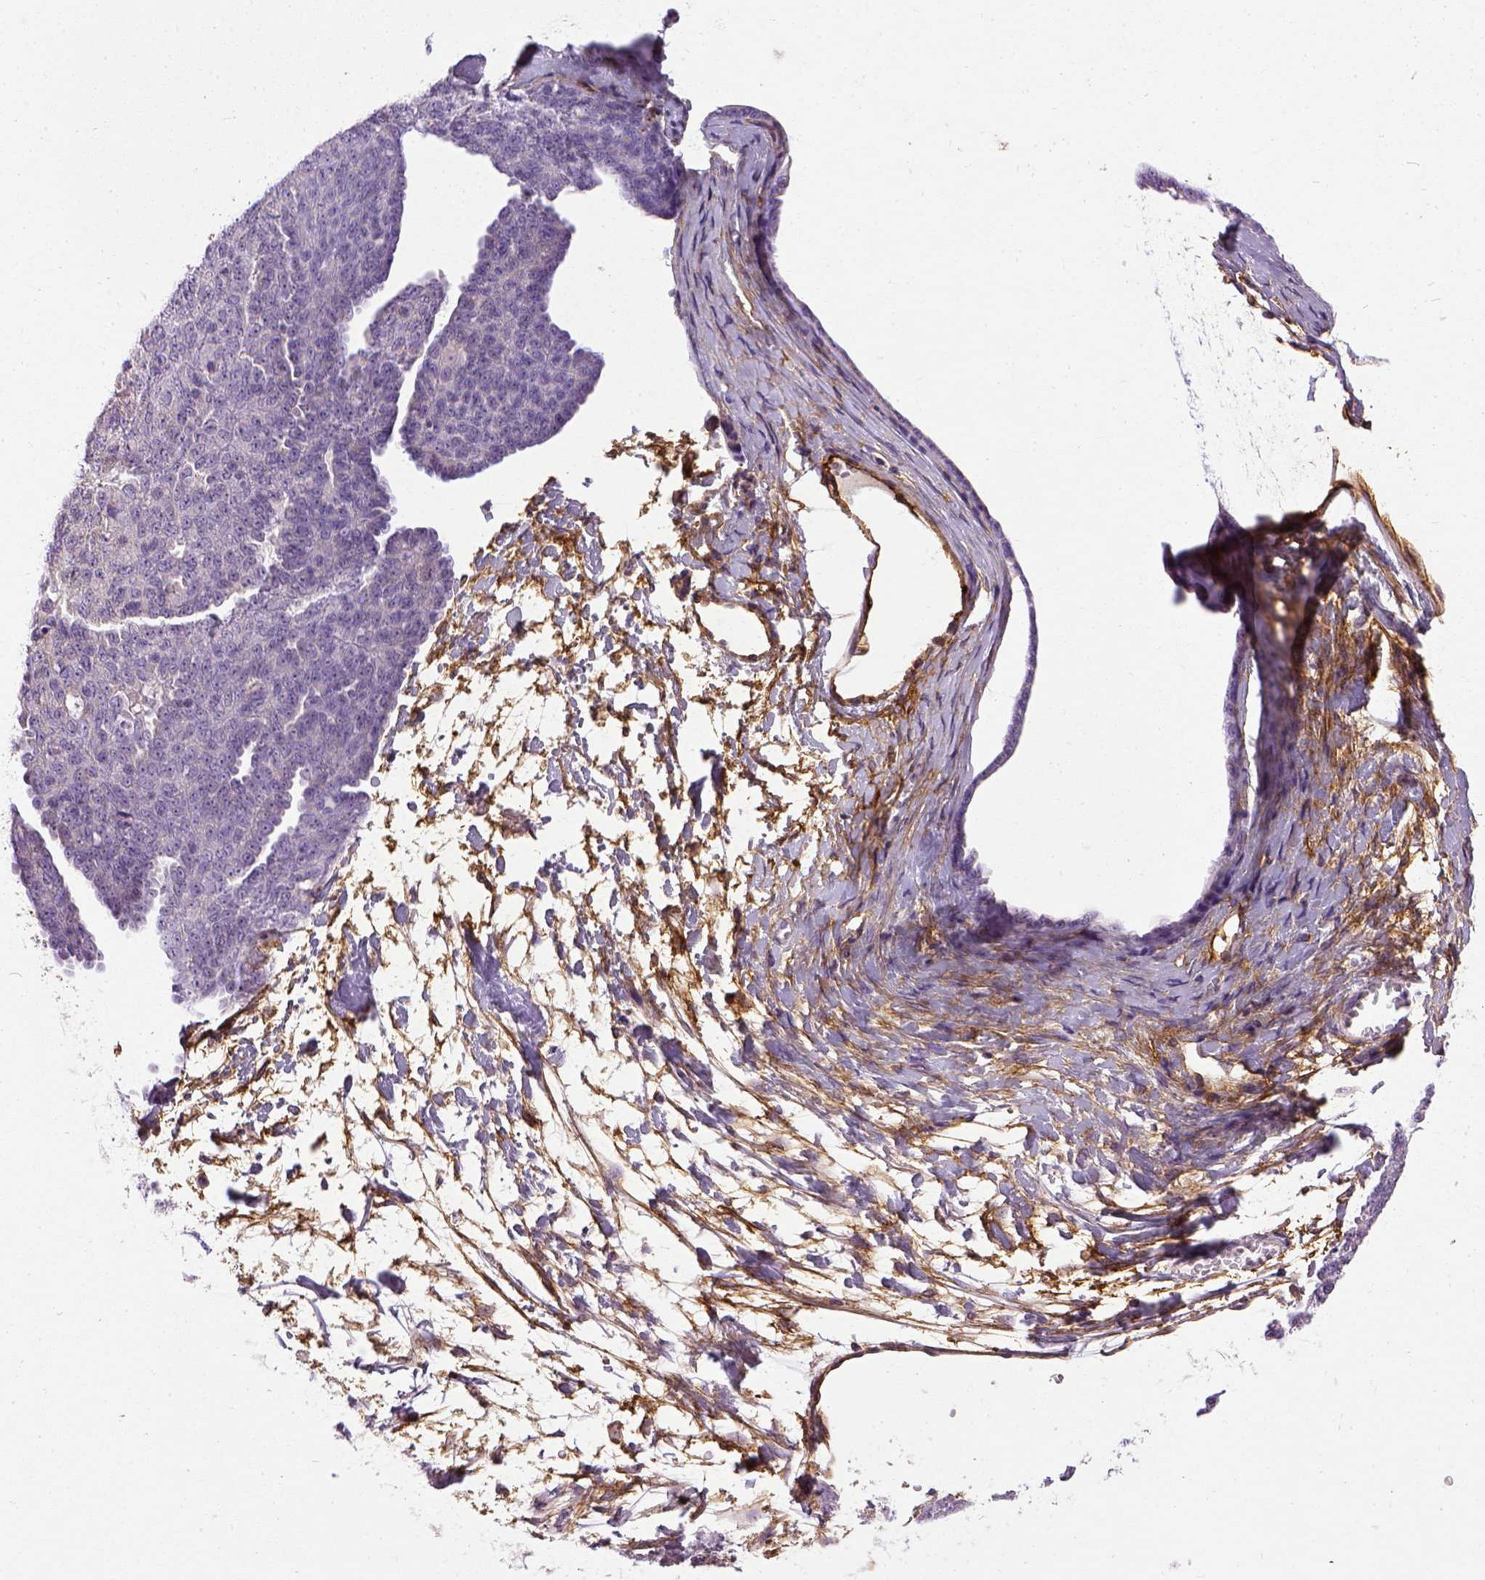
{"staining": {"intensity": "negative", "quantity": "none", "location": "none"}, "tissue": "ovarian cancer", "cell_type": "Tumor cells", "image_type": "cancer", "snomed": [{"axis": "morphology", "description": "Cystadenocarcinoma, serous, NOS"}, {"axis": "topography", "description": "Ovary"}], "caption": "DAB (3,3'-diaminobenzidine) immunohistochemical staining of serous cystadenocarcinoma (ovarian) demonstrates no significant expression in tumor cells.", "gene": "ENG", "patient": {"sex": "female", "age": 71}}